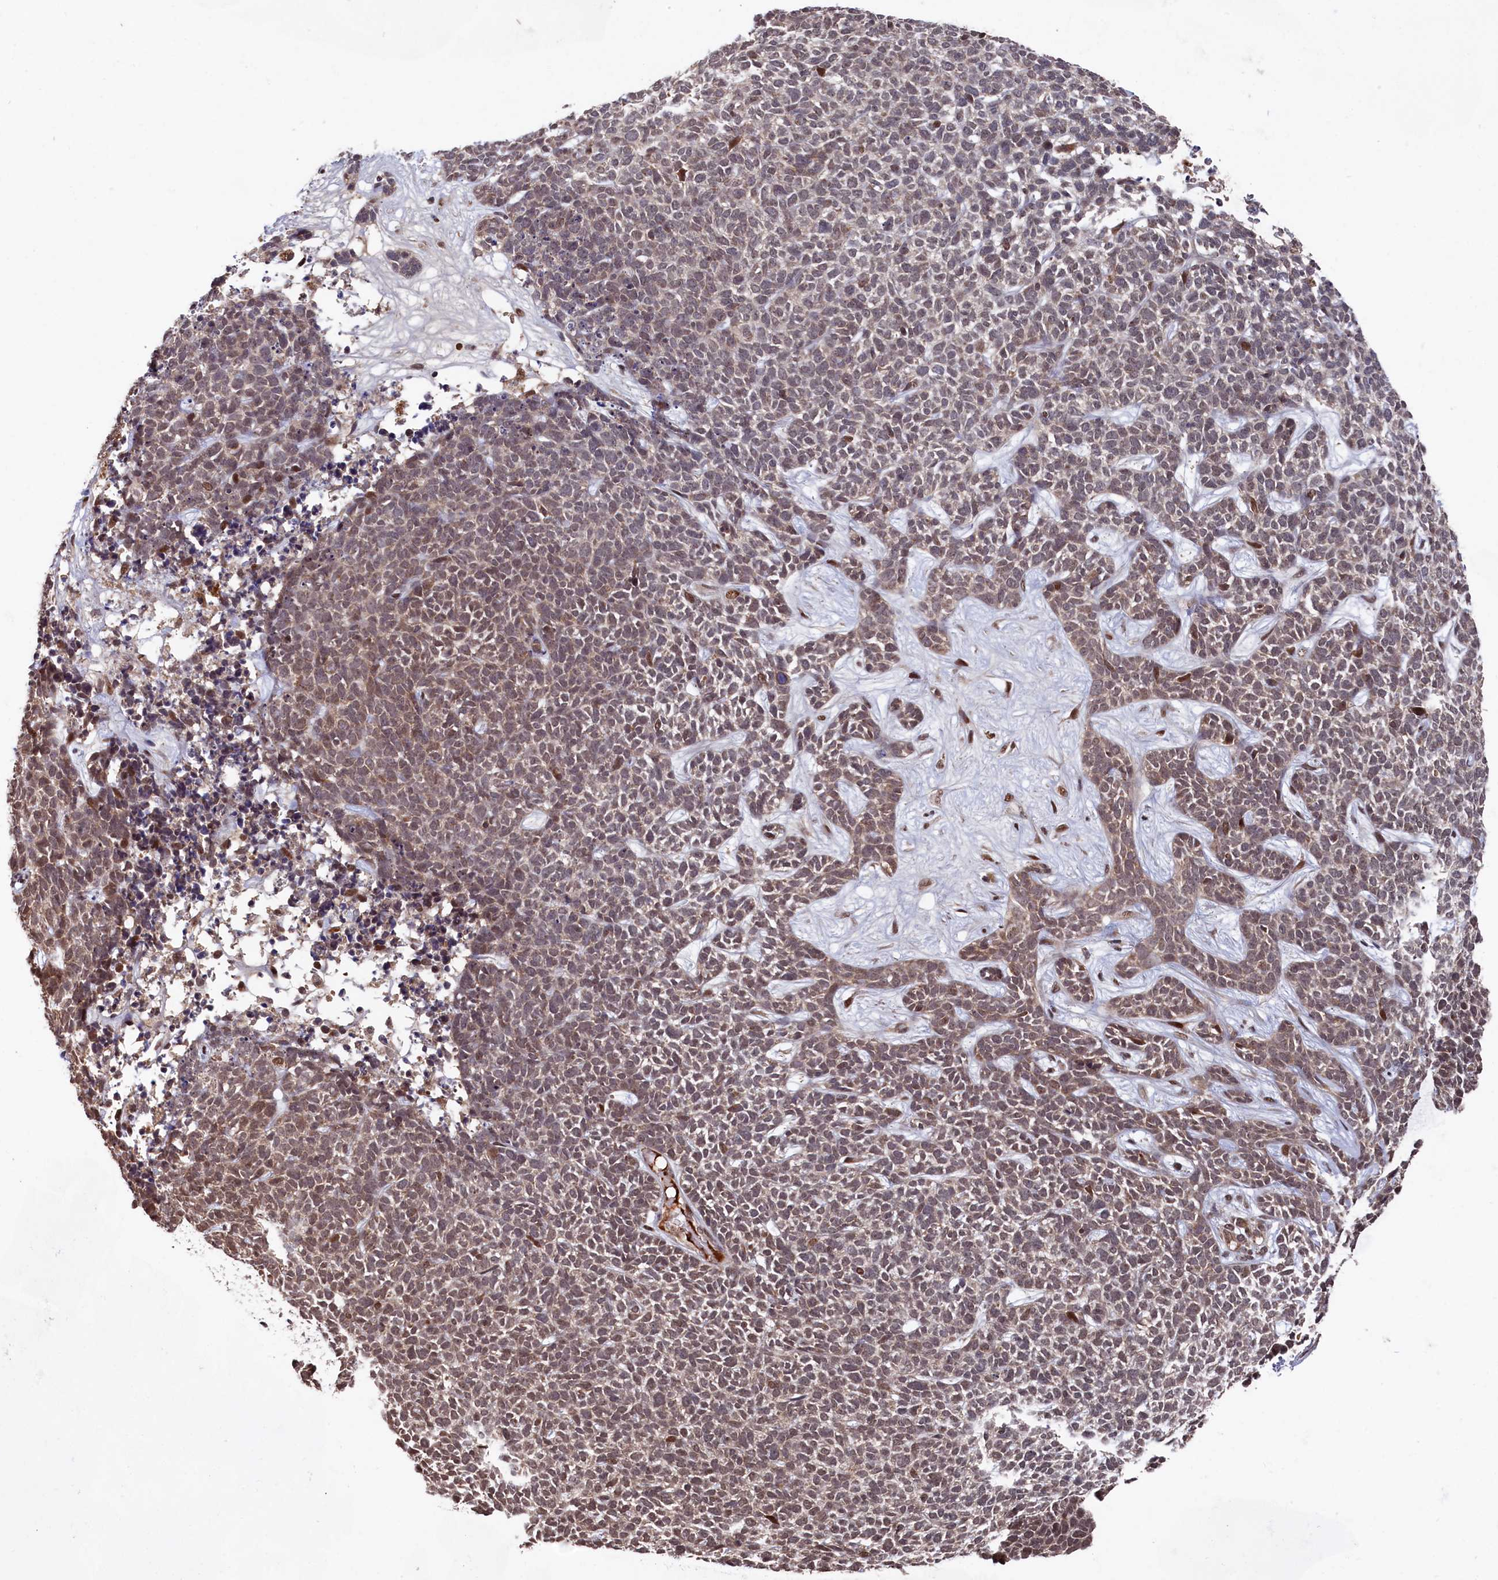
{"staining": {"intensity": "weak", "quantity": ">75%", "location": "cytoplasmic/membranous"}, "tissue": "skin cancer", "cell_type": "Tumor cells", "image_type": "cancer", "snomed": [{"axis": "morphology", "description": "Basal cell carcinoma"}, {"axis": "topography", "description": "Skin"}], "caption": "Weak cytoplasmic/membranous positivity is seen in about >75% of tumor cells in skin basal cell carcinoma.", "gene": "CLPX", "patient": {"sex": "female", "age": 84}}